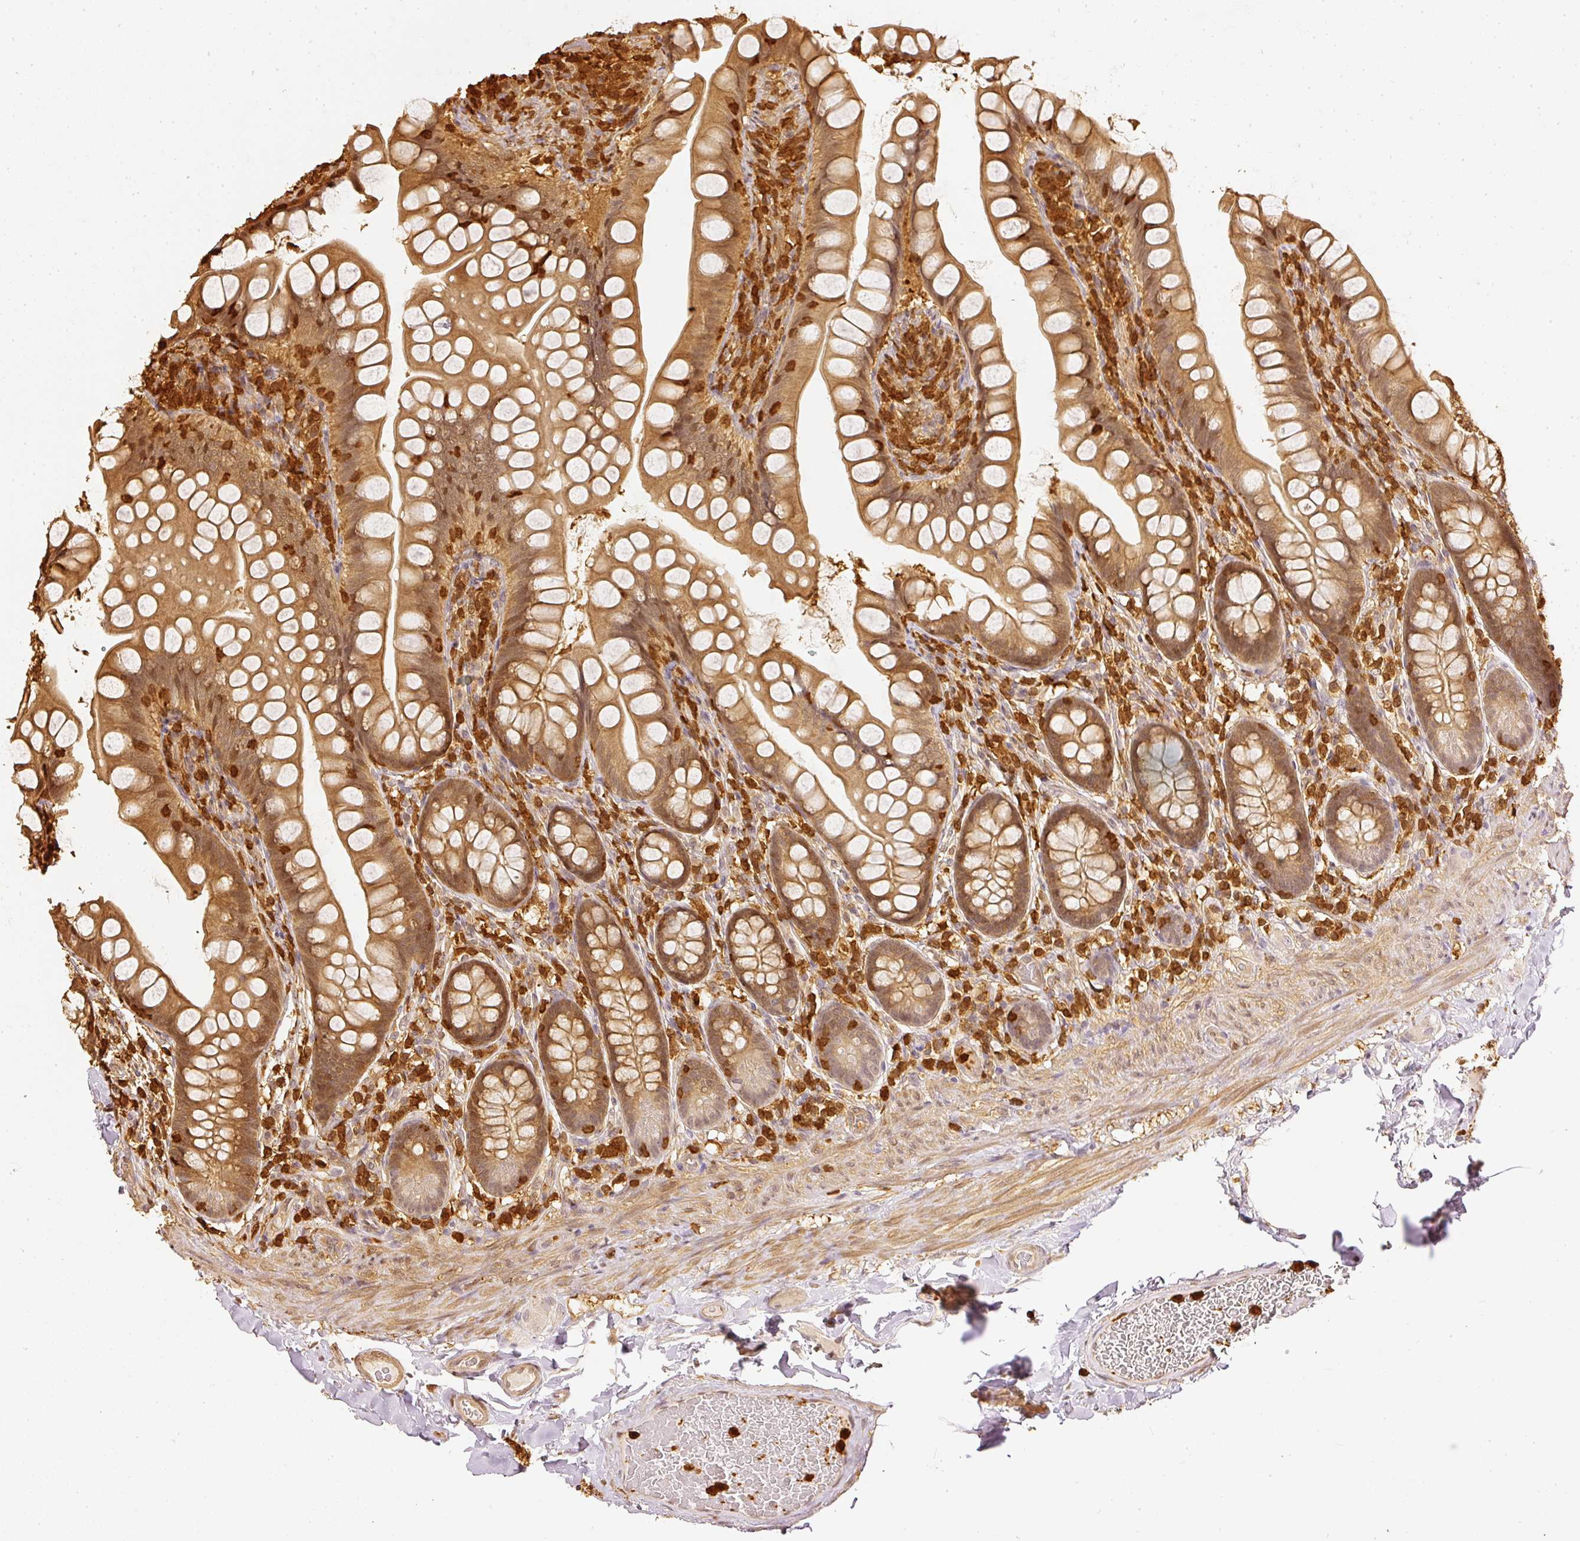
{"staining": {"intensity": "moderate", "quantity": ">75%", "location": "cytoplasmic/membranous,nuclear"}, "tissue": "small intestine", "cell_type": "Glandular cells", "image_type": "normal", "snomed": [{"axis": "morphology", "description": "Normal tissue, NOS"}, {"axis": "topography", "description": "Small intestine"}], "caption": "Immunohistochemical staining of benign human small intestine displays moderate cytoplasmic/membranous,nuclear protein positivity in about >75% of glandular cells.", "gene": "PFN1", "patient": {"sex": "male", "age": 70}}